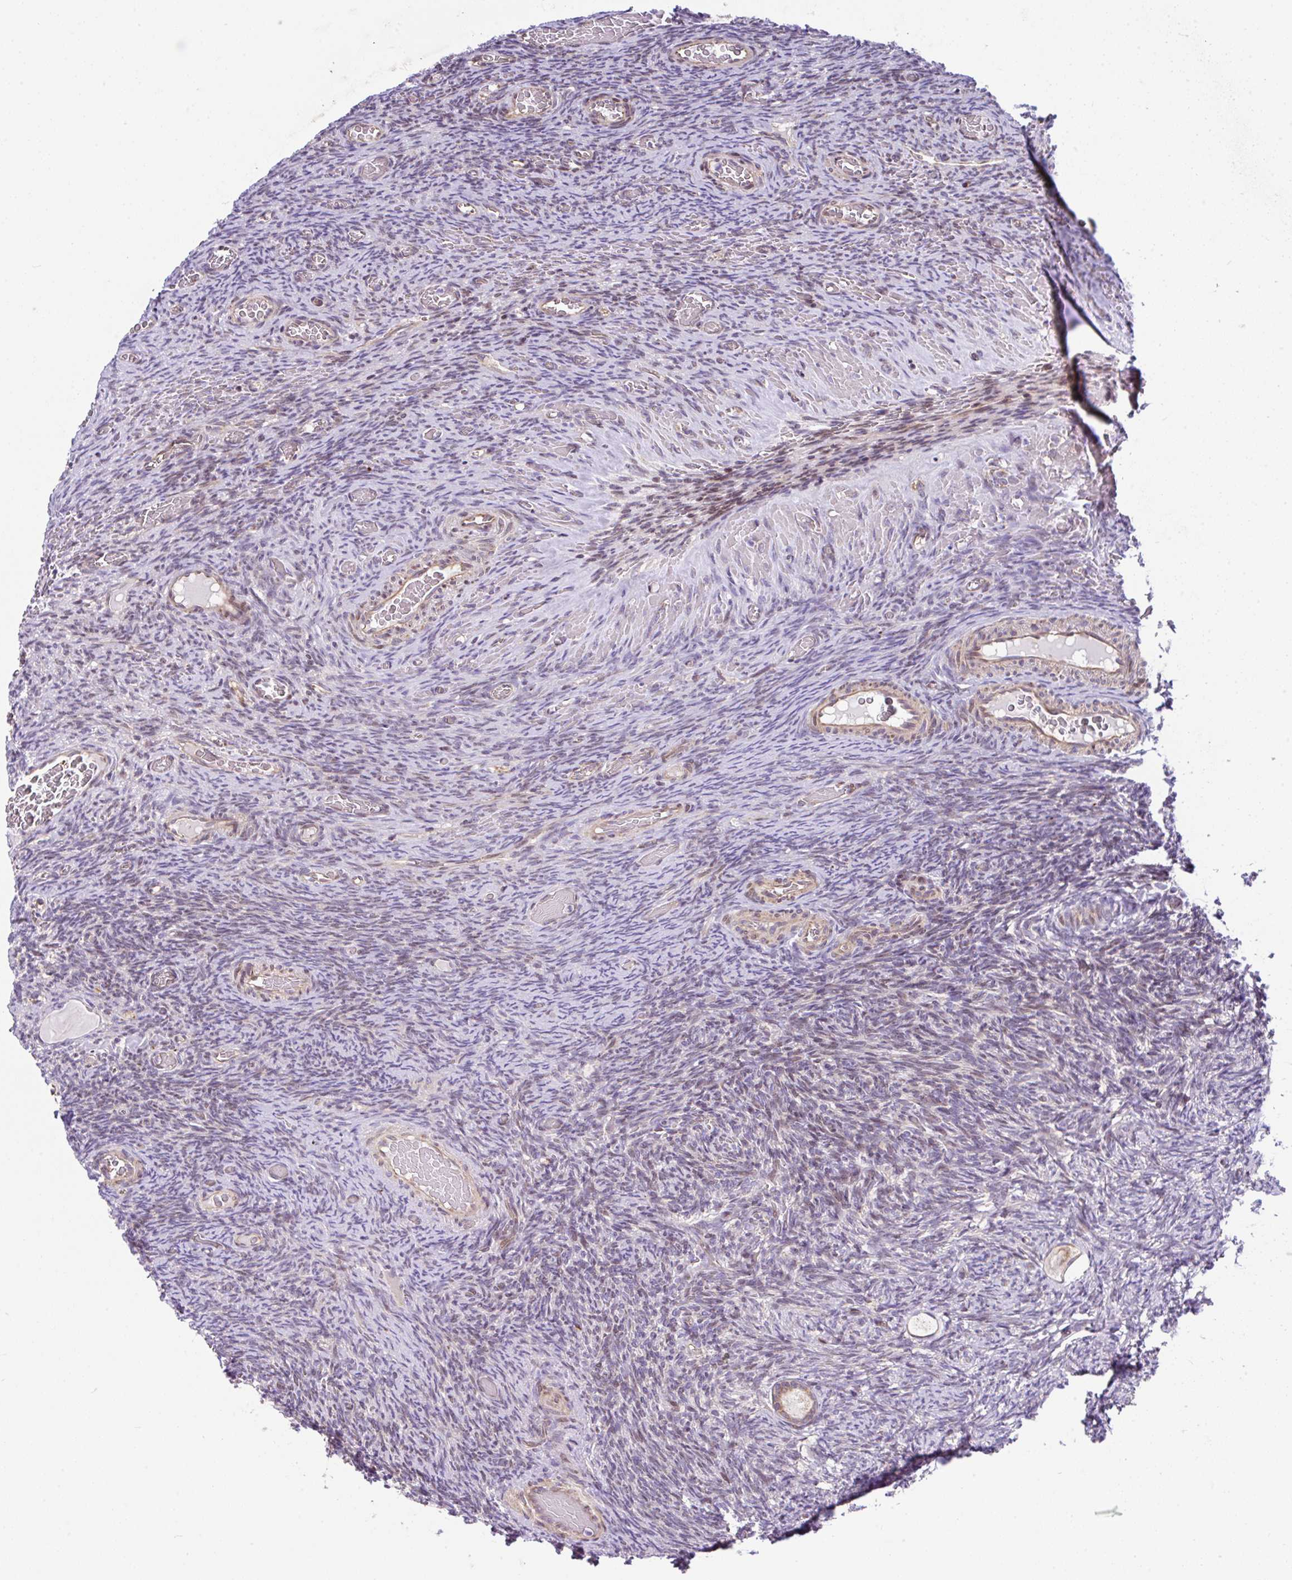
{"staining": {"intensity": "weak", "quantity": ">75%", "location": "cytoplasmic/membranous"}, "tissue": "ovary", "cell_type": "Follicle cells", "image_type": "normal", "snomed": [{"axis": "morphology", "description": "Normal tissue, NOS"}, {"axis": "topography", "description": "Ovary"}], "caption": "Immunohistochemistry (DAB (3,3'-diaminobenzidine)) staining of normal human ovary demonstrates weak cytoplasmic/membranous protein staining in approximately >75% of follicle cells.", "gene": "FIGNL1", "patient": {"sex": "female", "age": 34}}